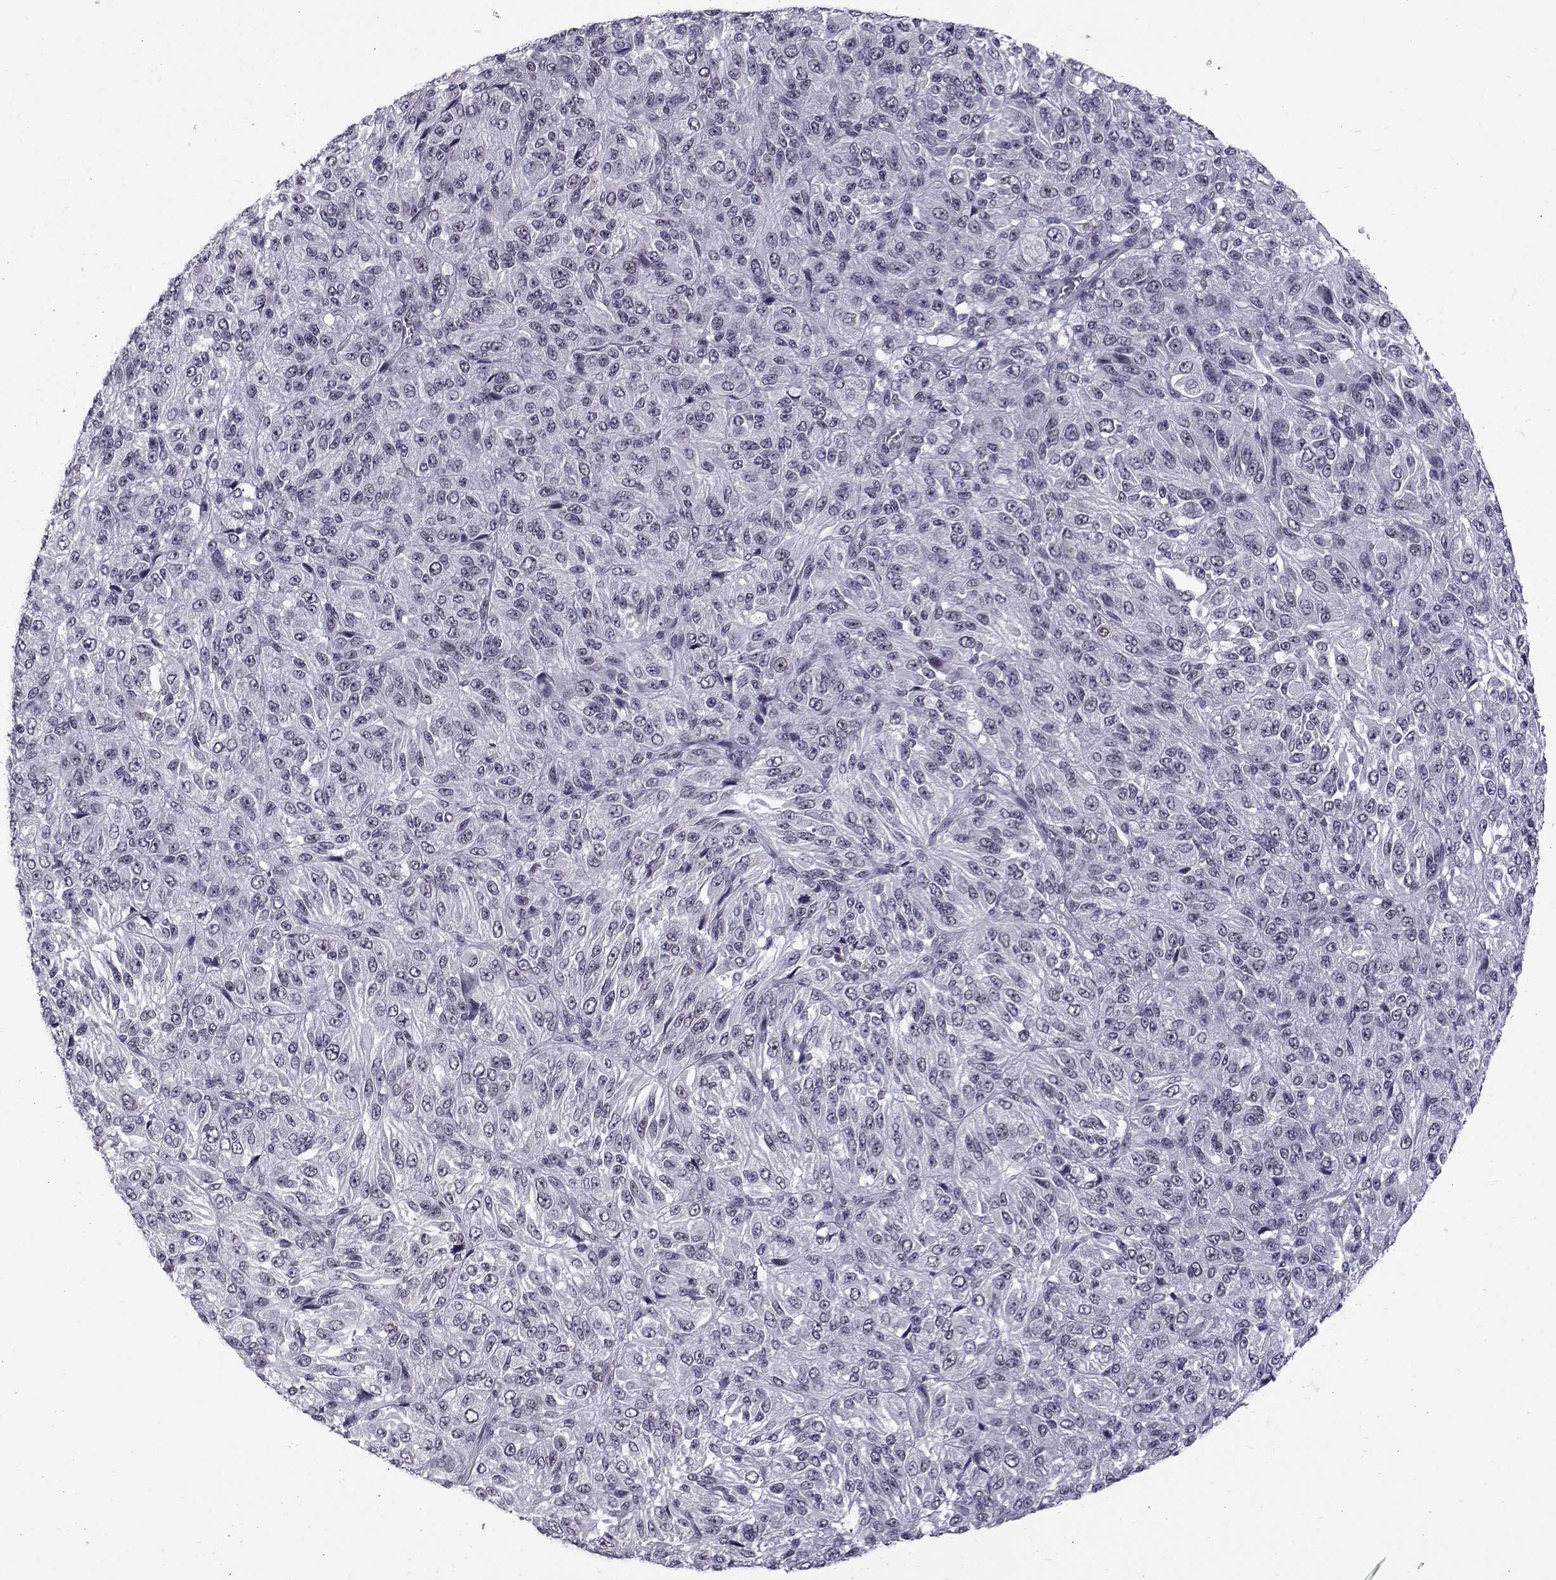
{"staining": {"intensity": "weak", "quantity": "<25%", "location": "nuclear"}, "tissue": "melanoma", "cell_type": "Tumor cells", "image_type": "cancer", "snomed": [{"axis": "morphology", "description": "Malignant melanoma, Metastatic site"}, {"axis": "topography", "description": "Brain"}], "caption": "This is a histopathology image of IHC staining of malignant melanoma (metastatic site), which shows no expression in tumor cells.", "gene": "RBM24", "patient": {"sex": "female", "age": 56}}